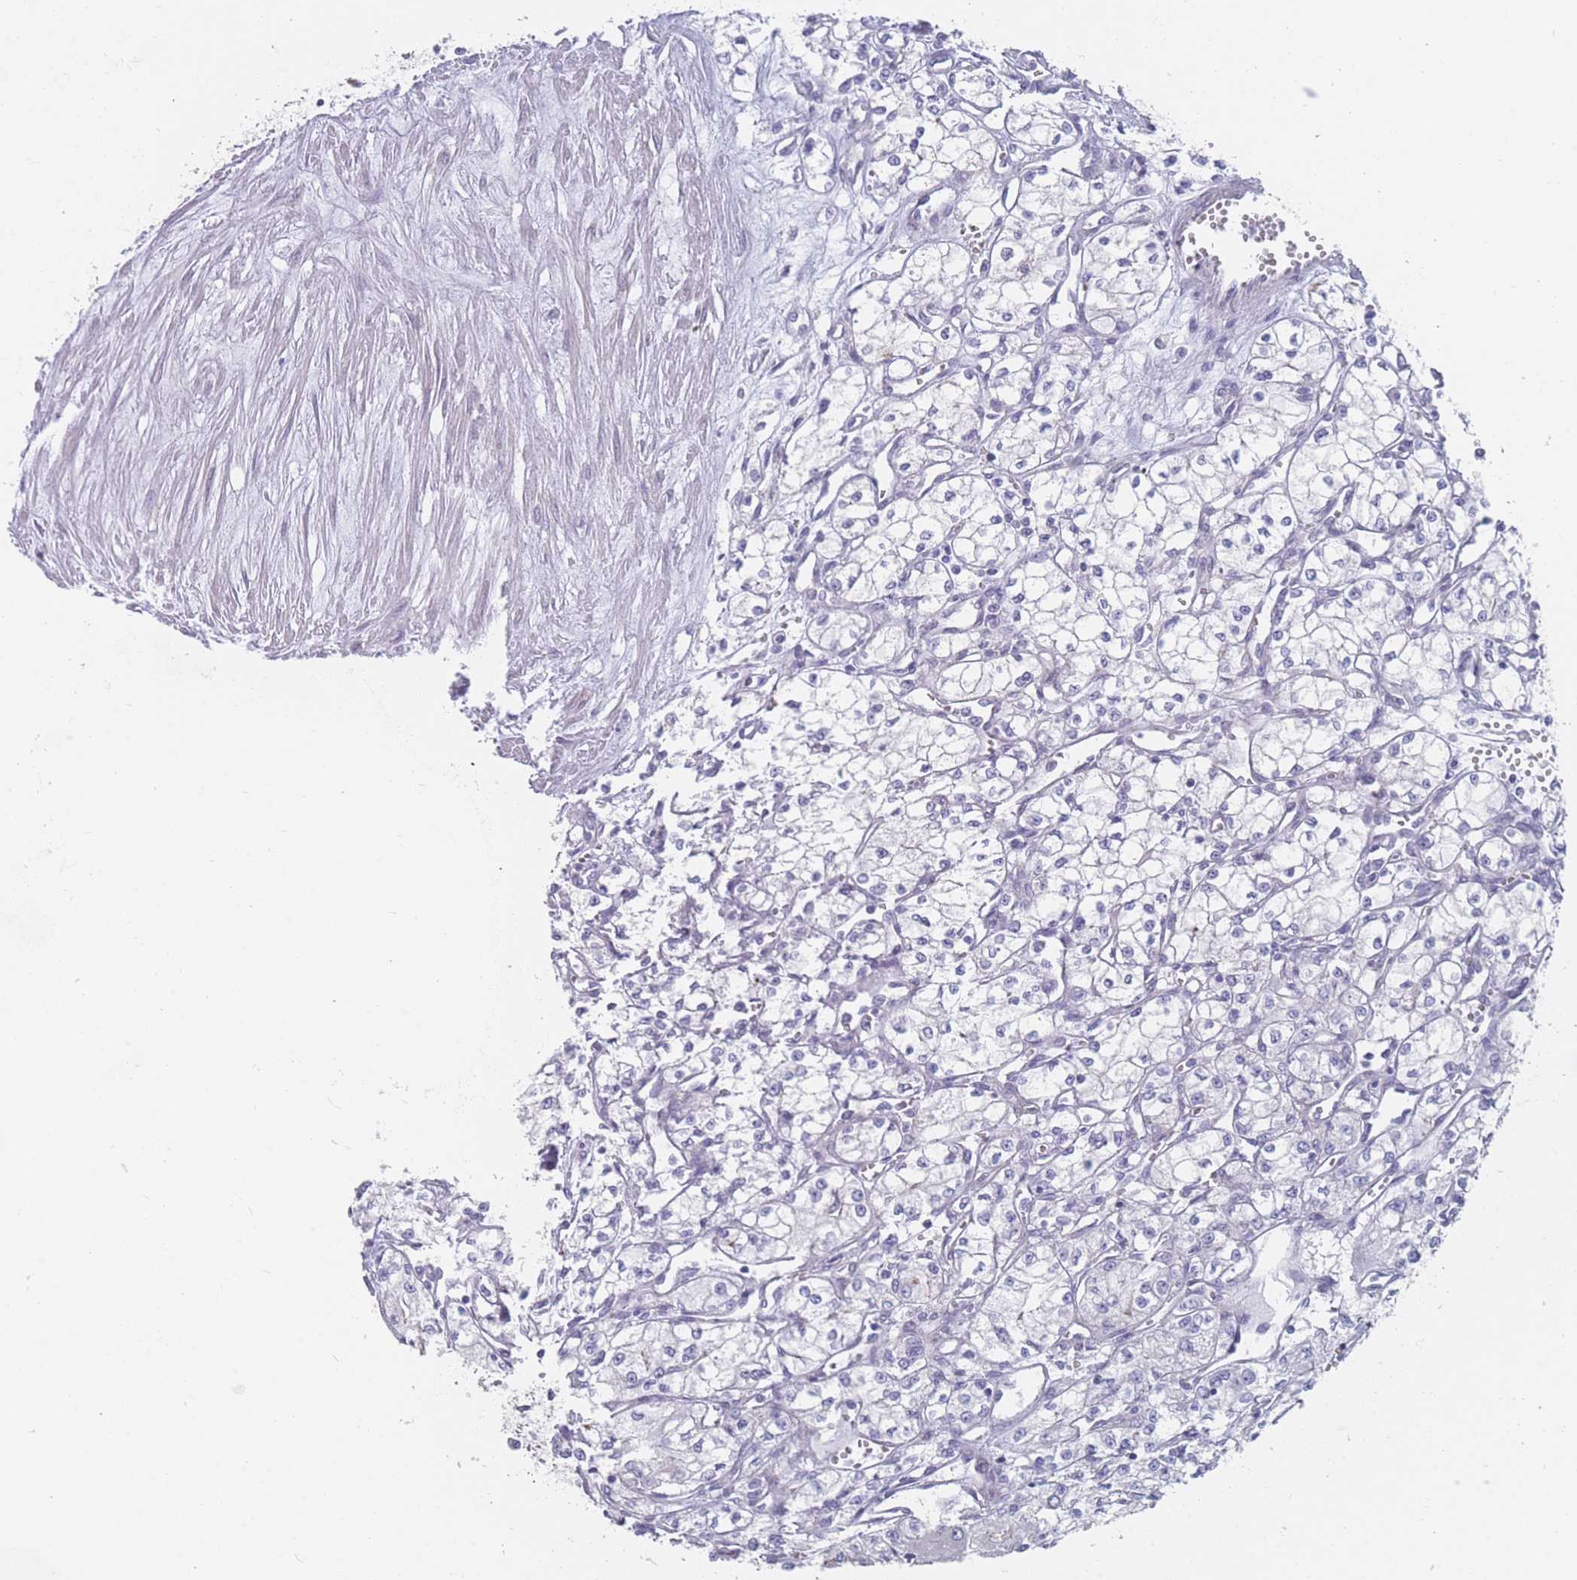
{"staining": {"intensity": "negative", "quantity": "none", "location": "none"}, "tissue": "renal cancer", "cell_type": "Tumor cells", "image_type": "cancer", "snomed": [{"axis": "morphology", "description": "Adenocarcinoma, NOS"}, {"axis": "topography", "description": "Kidney"}], "caption": "IHC of human renal cancer demonstrates no staining in tumor cells.", "gene": "PIGU", "patient": {"sex": "male", "age": 59}}